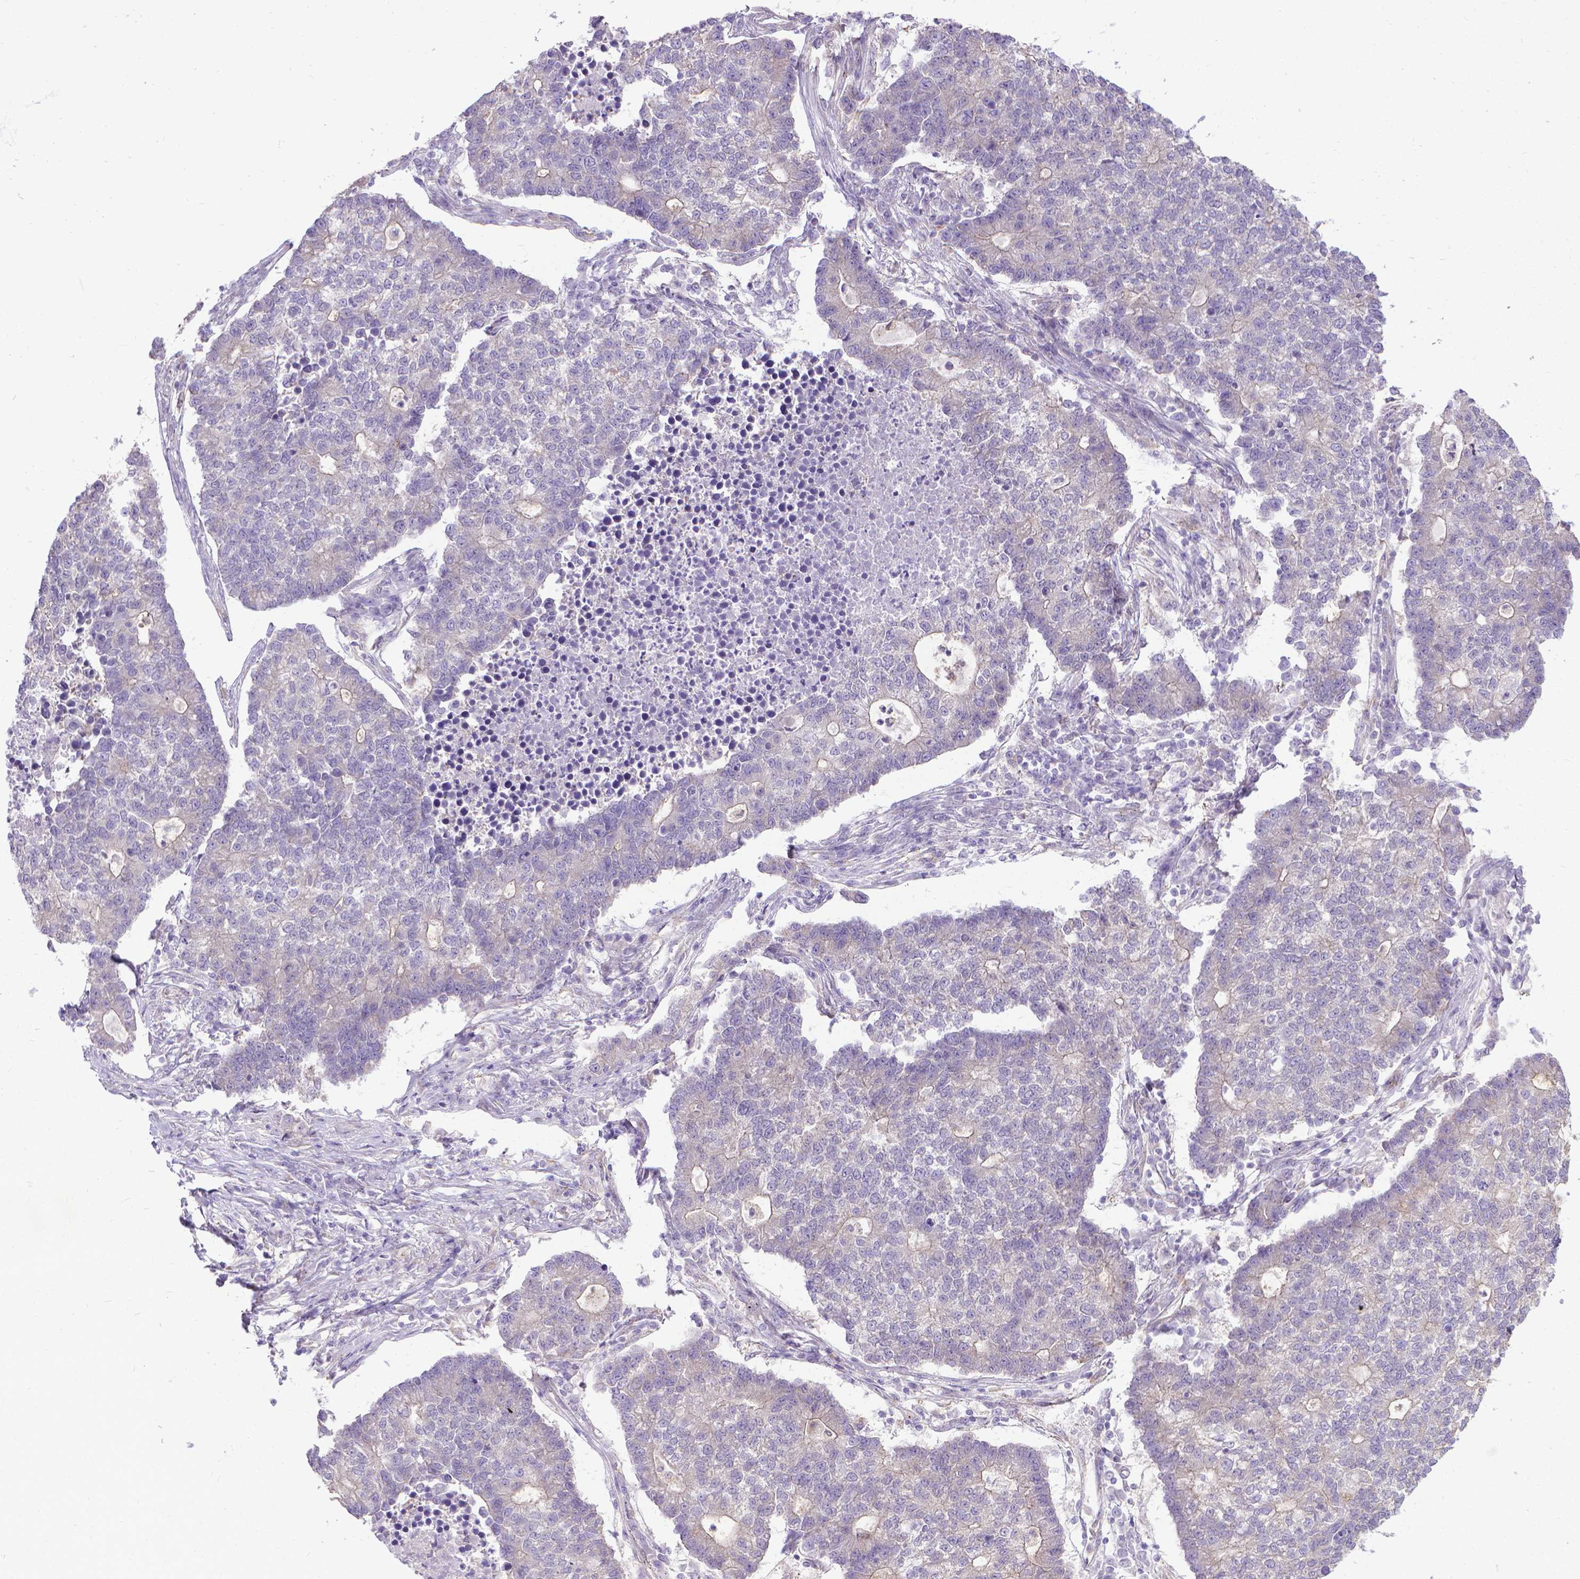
{"staining": {"intensity": "negative", "quantity": "none", "location": "none"}, "tissue": "lung cancer", "cell_type": "Tumor cells", "image_type": "cancer", "snomed": [{"axis": "morphology", "description": "Adenocarcinoma, NOS"}, {"axis": "topography", "description": "Lung"}], "caption": "The micrograph exhibits no significant positivity in tumor cells of lung cancer (adenocarcinoma).", "gene": "CFAP299", "patient": {"sex": "male", "age": 57}}